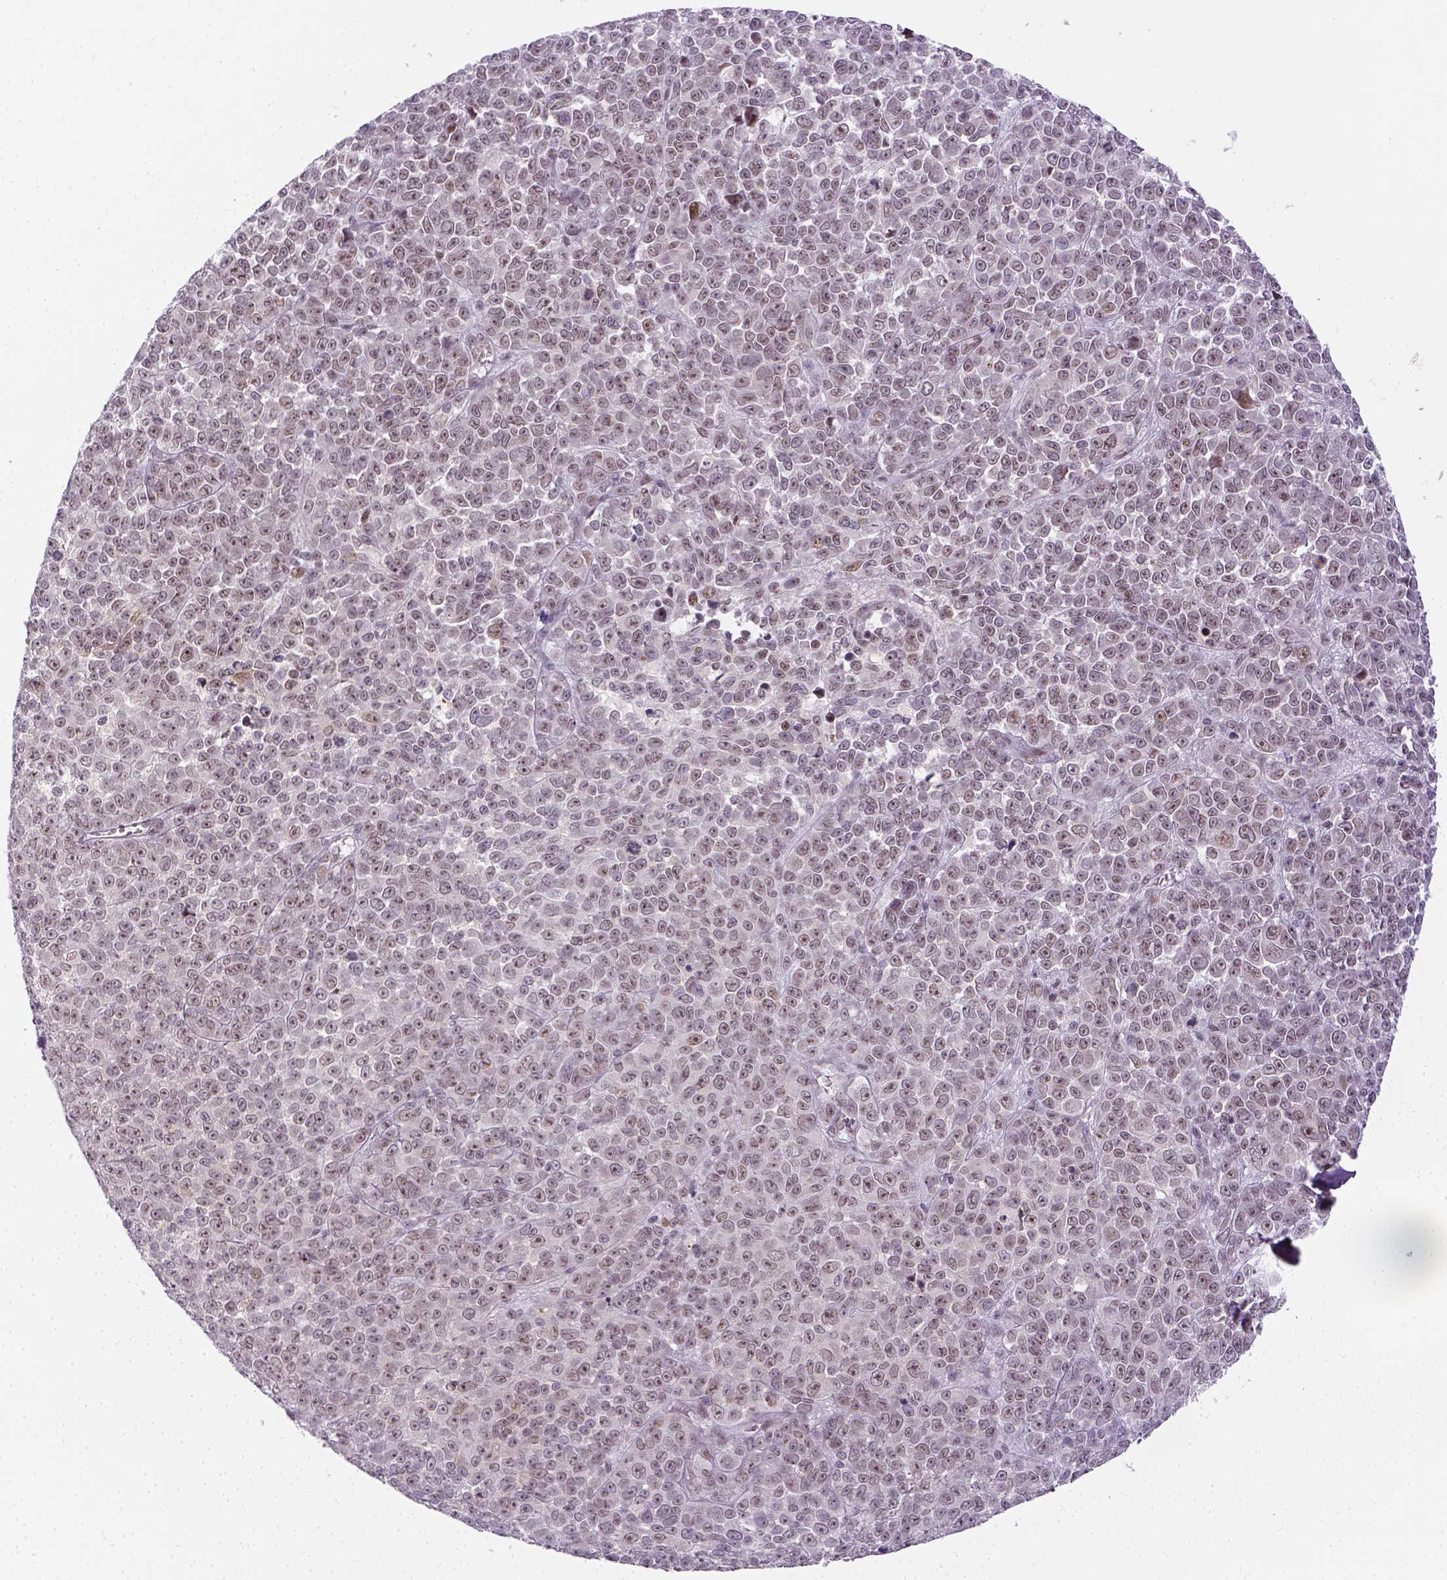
{"staining": {"intensity": "negative", "quantity": "none", "location": "none"}, "tissue": "melanoma", "cell_type": "Tumor cells", "image_type": "cancer", "snomed": [{"axis": "morphology", "description": "Malignant melanoma, NOS"}, {"axis": "topography", "description": "Skin"}], "caption": "There is no significant positivity in tumor cells of melanoma.", "gene": "MAGEB3", "patient": {"sex": "female", "age": 95}}